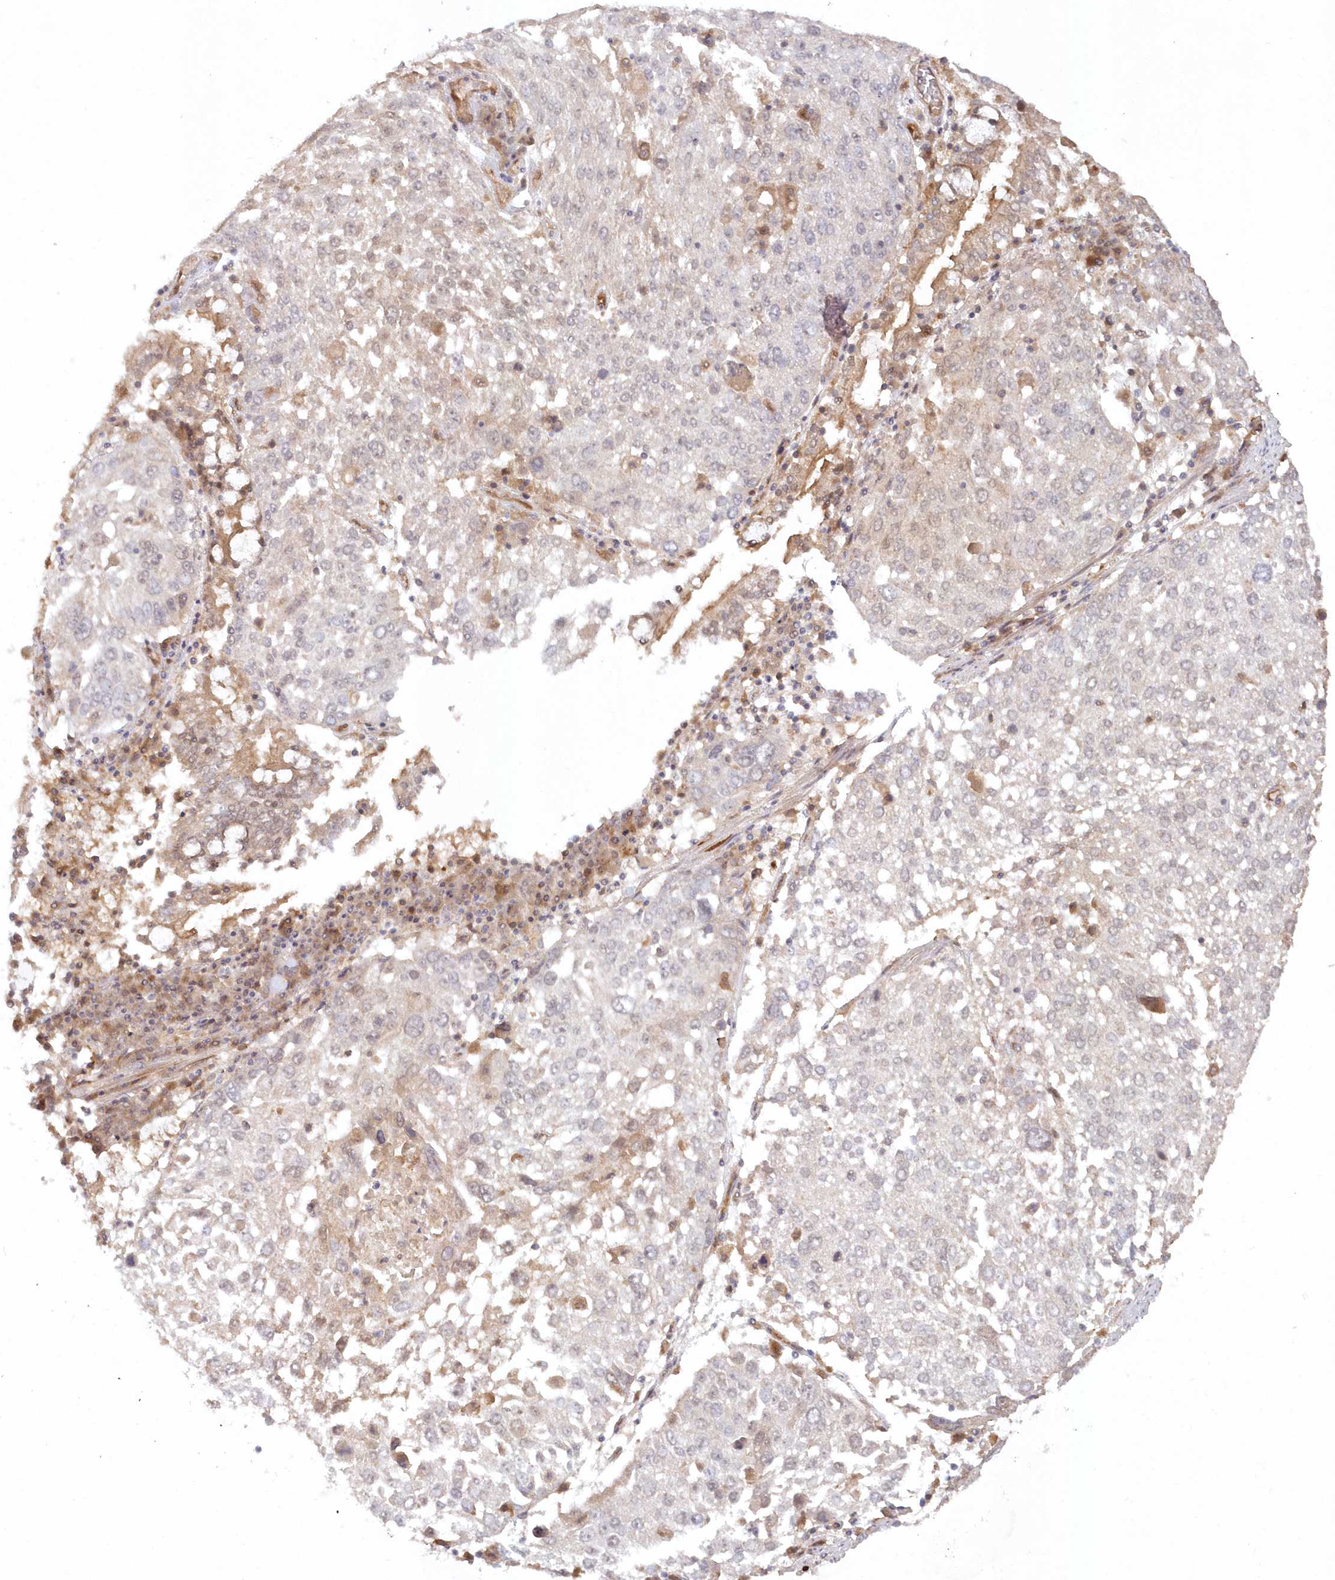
{"staining": {"intensity": "negative", "quantity": "none", "location": "none"}, "tissue": "lung cancer", "cell_type": "Tumor cells", "image_type": "cancer", "snomed": [{"axis": "morphology", "description": "Squamous cell carcinoma, NOS"}, {"axis": "topography", "description": "Lung"}], "caption": "The micrograph displays no staining of tumor cells in lung squamous cell carcinoma.", "gene": "GBE1", "patient": {"sex": "male", "age": 65}}